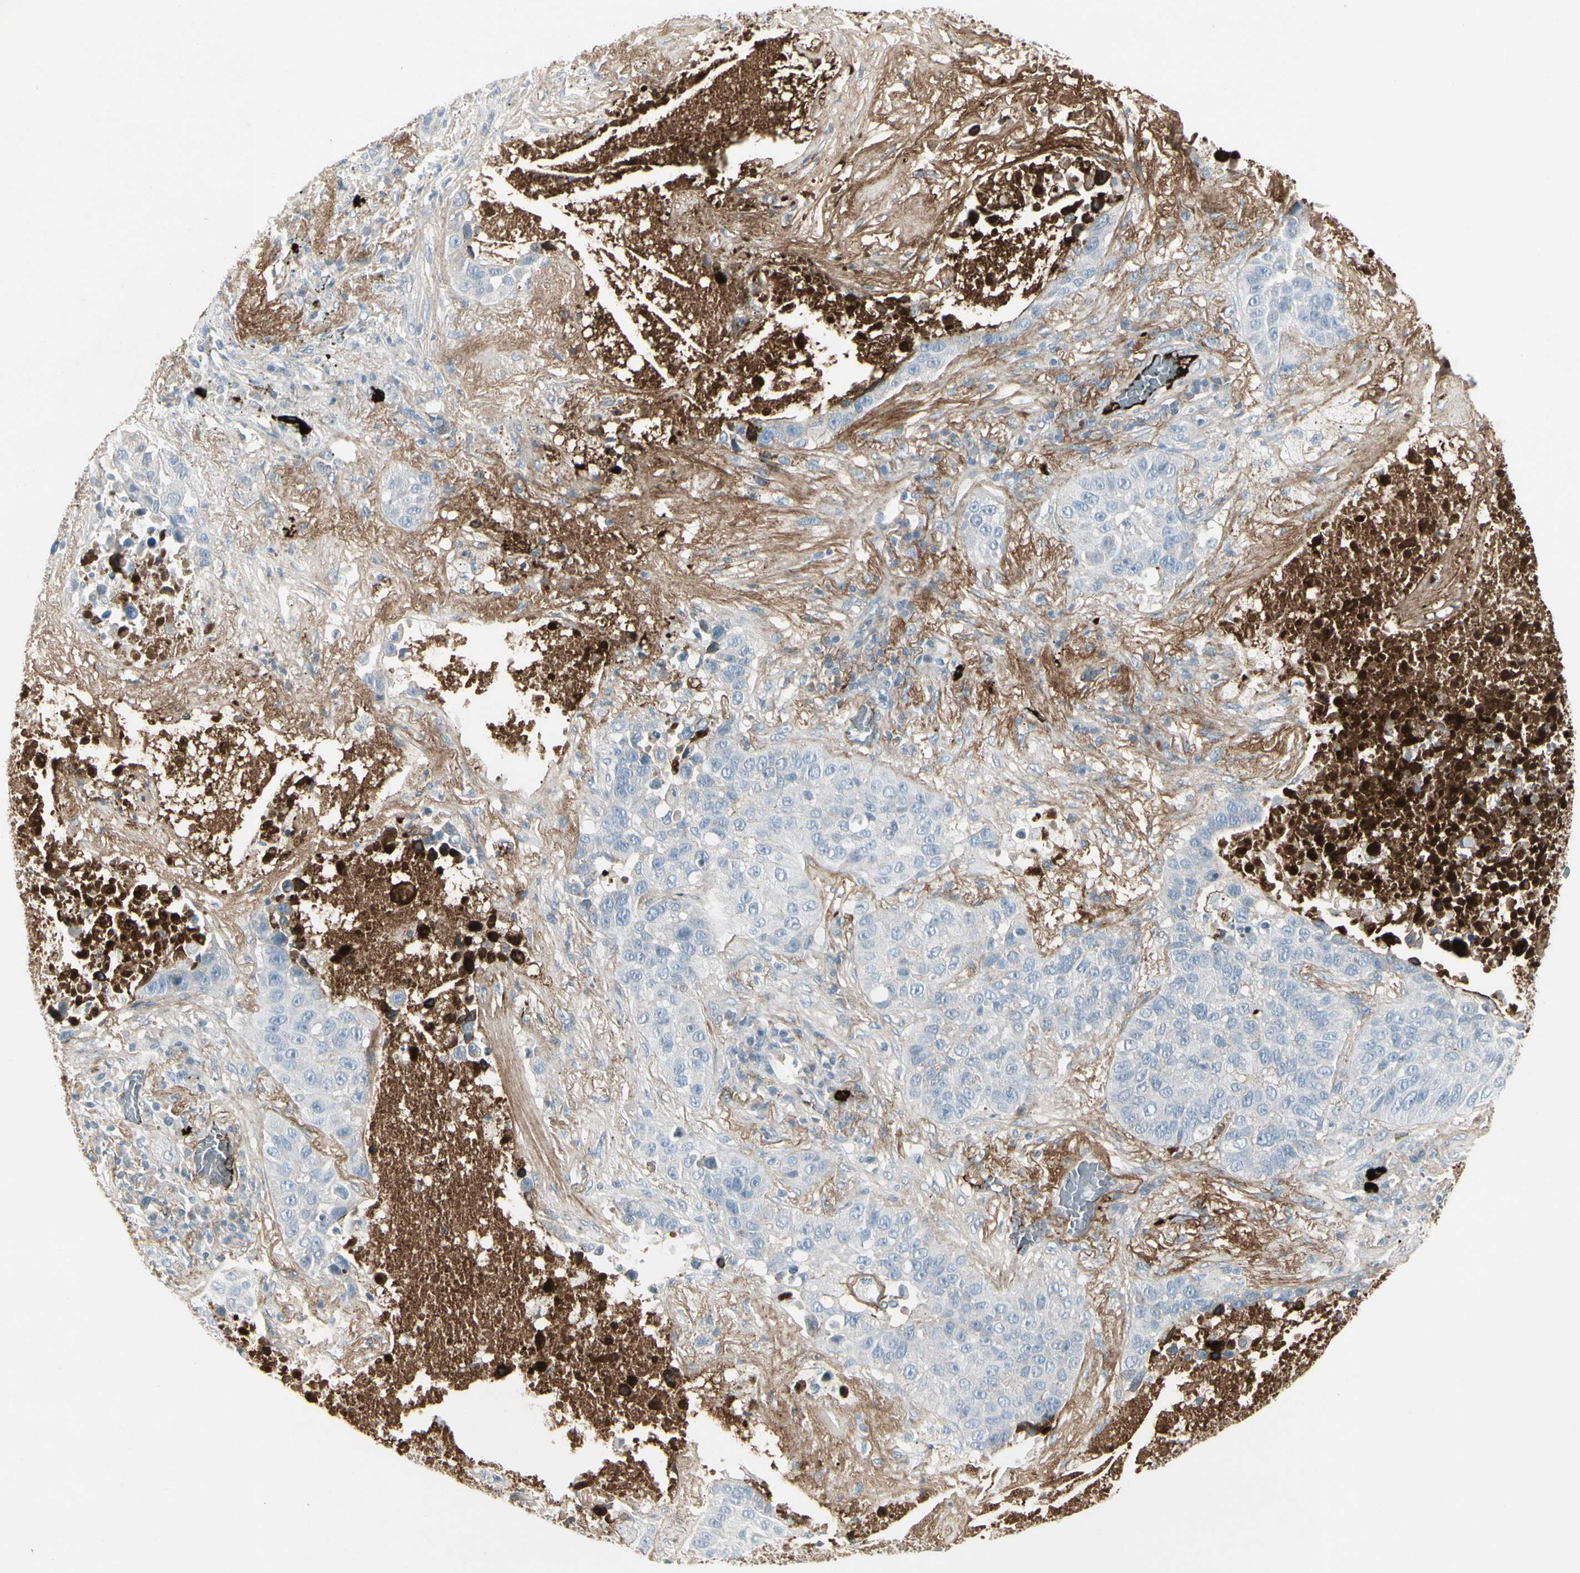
{"staining": {"intensity": "negative", "quantity": "none", "location": "none"}, "tissue": "lung cancer", "cell_type": "Tumor cells", "image_type": "cancer", "snomed": [{"axis": "morphology", "description": "Squamous cell carcinoma, NOS"}, {"axis": "topography", "description": "Lung"}], "caption": "High magnification brightfield microscopy of lung cancer stained with DAB (brown) and counterstained with hematoxylin (blue): tumor cells show no significant staining.", "gene": "IGHM", "patient": {"sex": "male", "age": 57}}